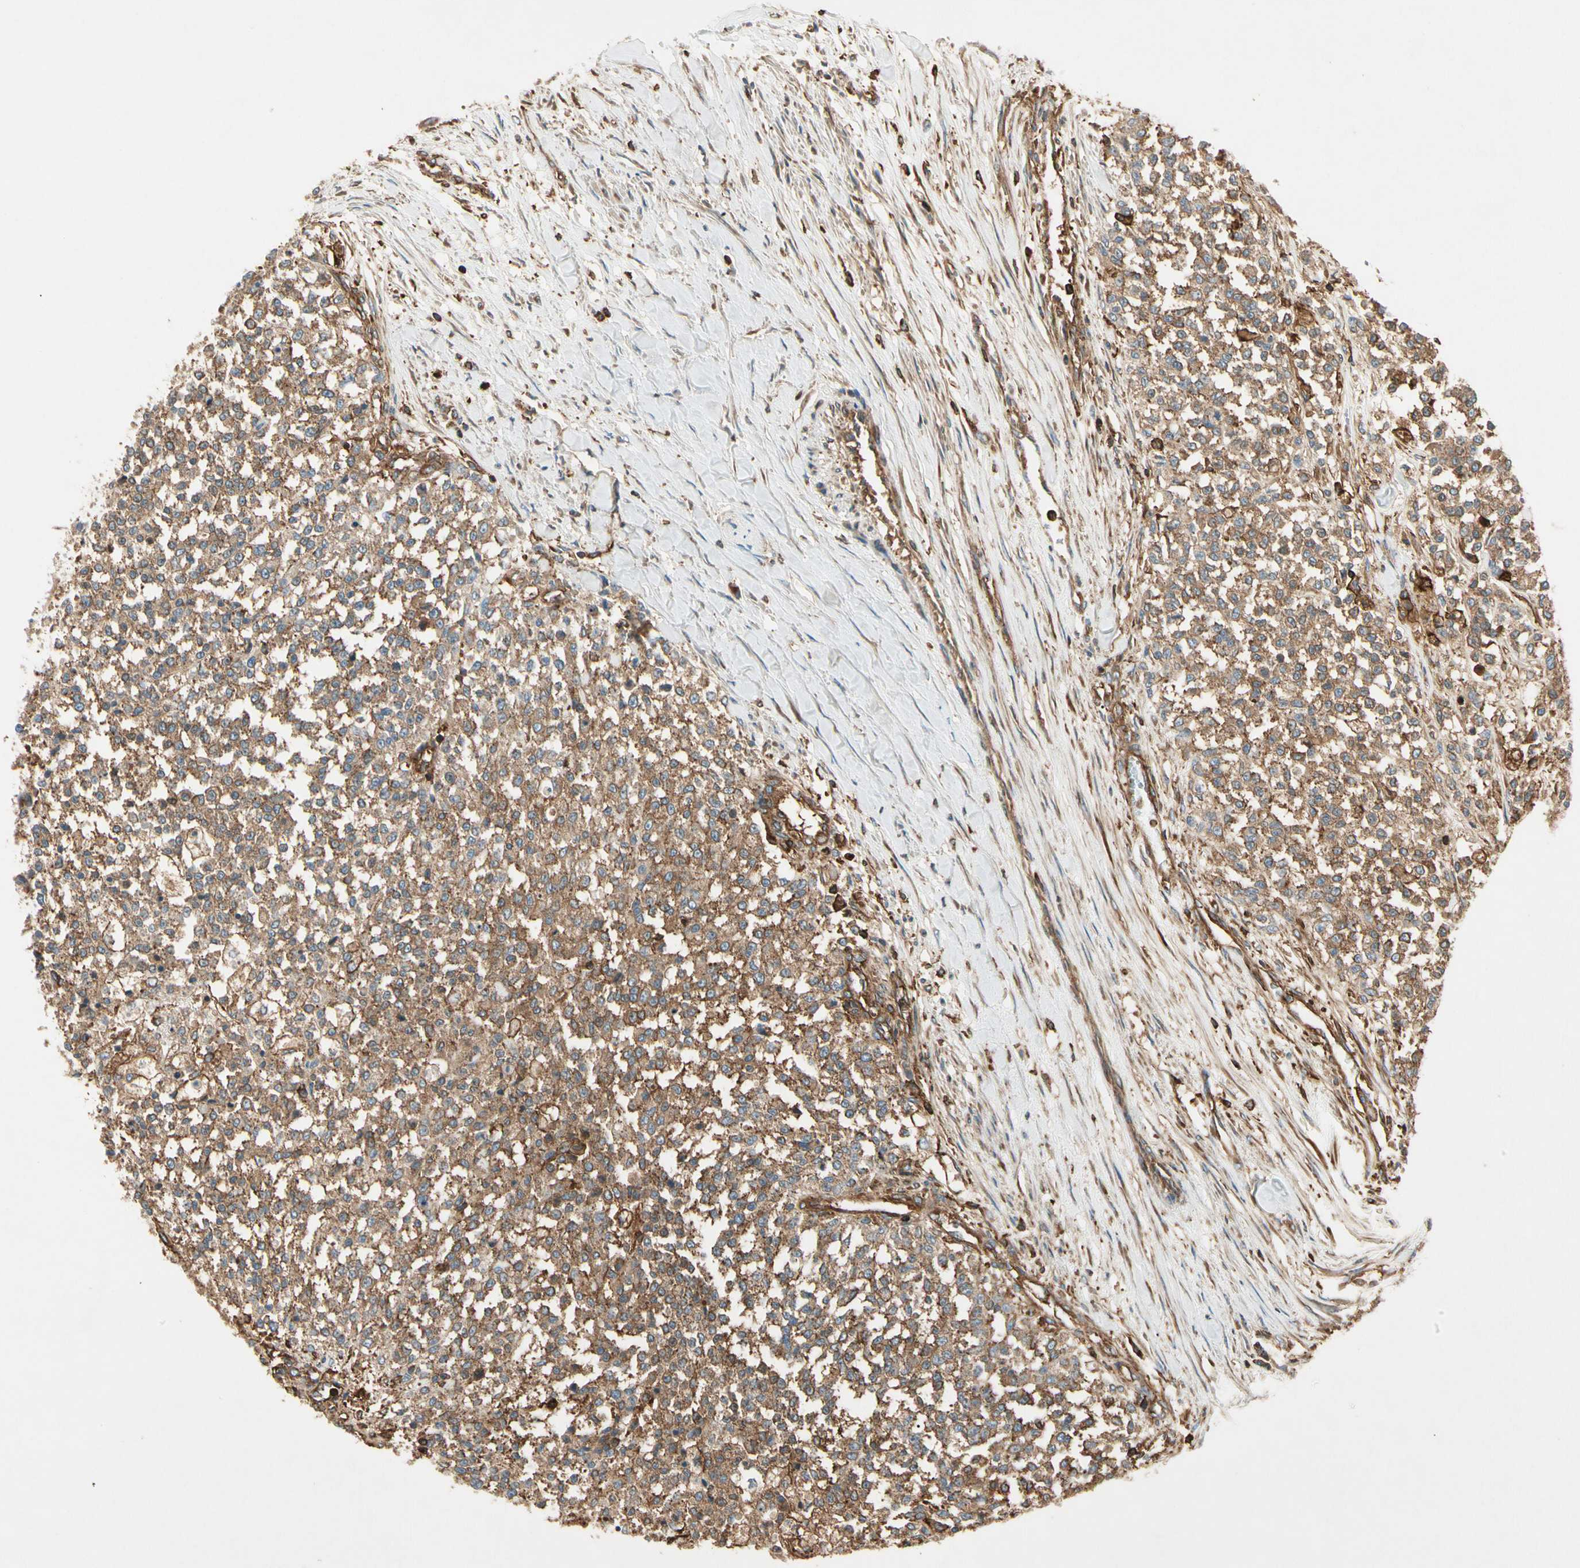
{"staining": {"intensity": "moderate", "quantity": ">75%", "location": "cytoplasmic/membranous"}, "tissue": "testis cancer", "cell_type": "Tumor cells", "image_type": "cancer", "snomed": [{"axis": "morphology", "description": "Seminoma, NOS"}, {"axis": "topography", "description": "Testis"}], "caption": "Tumor cells demonstrate medium levels of moderate cytoplasmic/membranous staining in approximately >75% of cells in testis seminoma.", "gene": "ARPC2", "patient": {"sex": "male", "age": 59}}